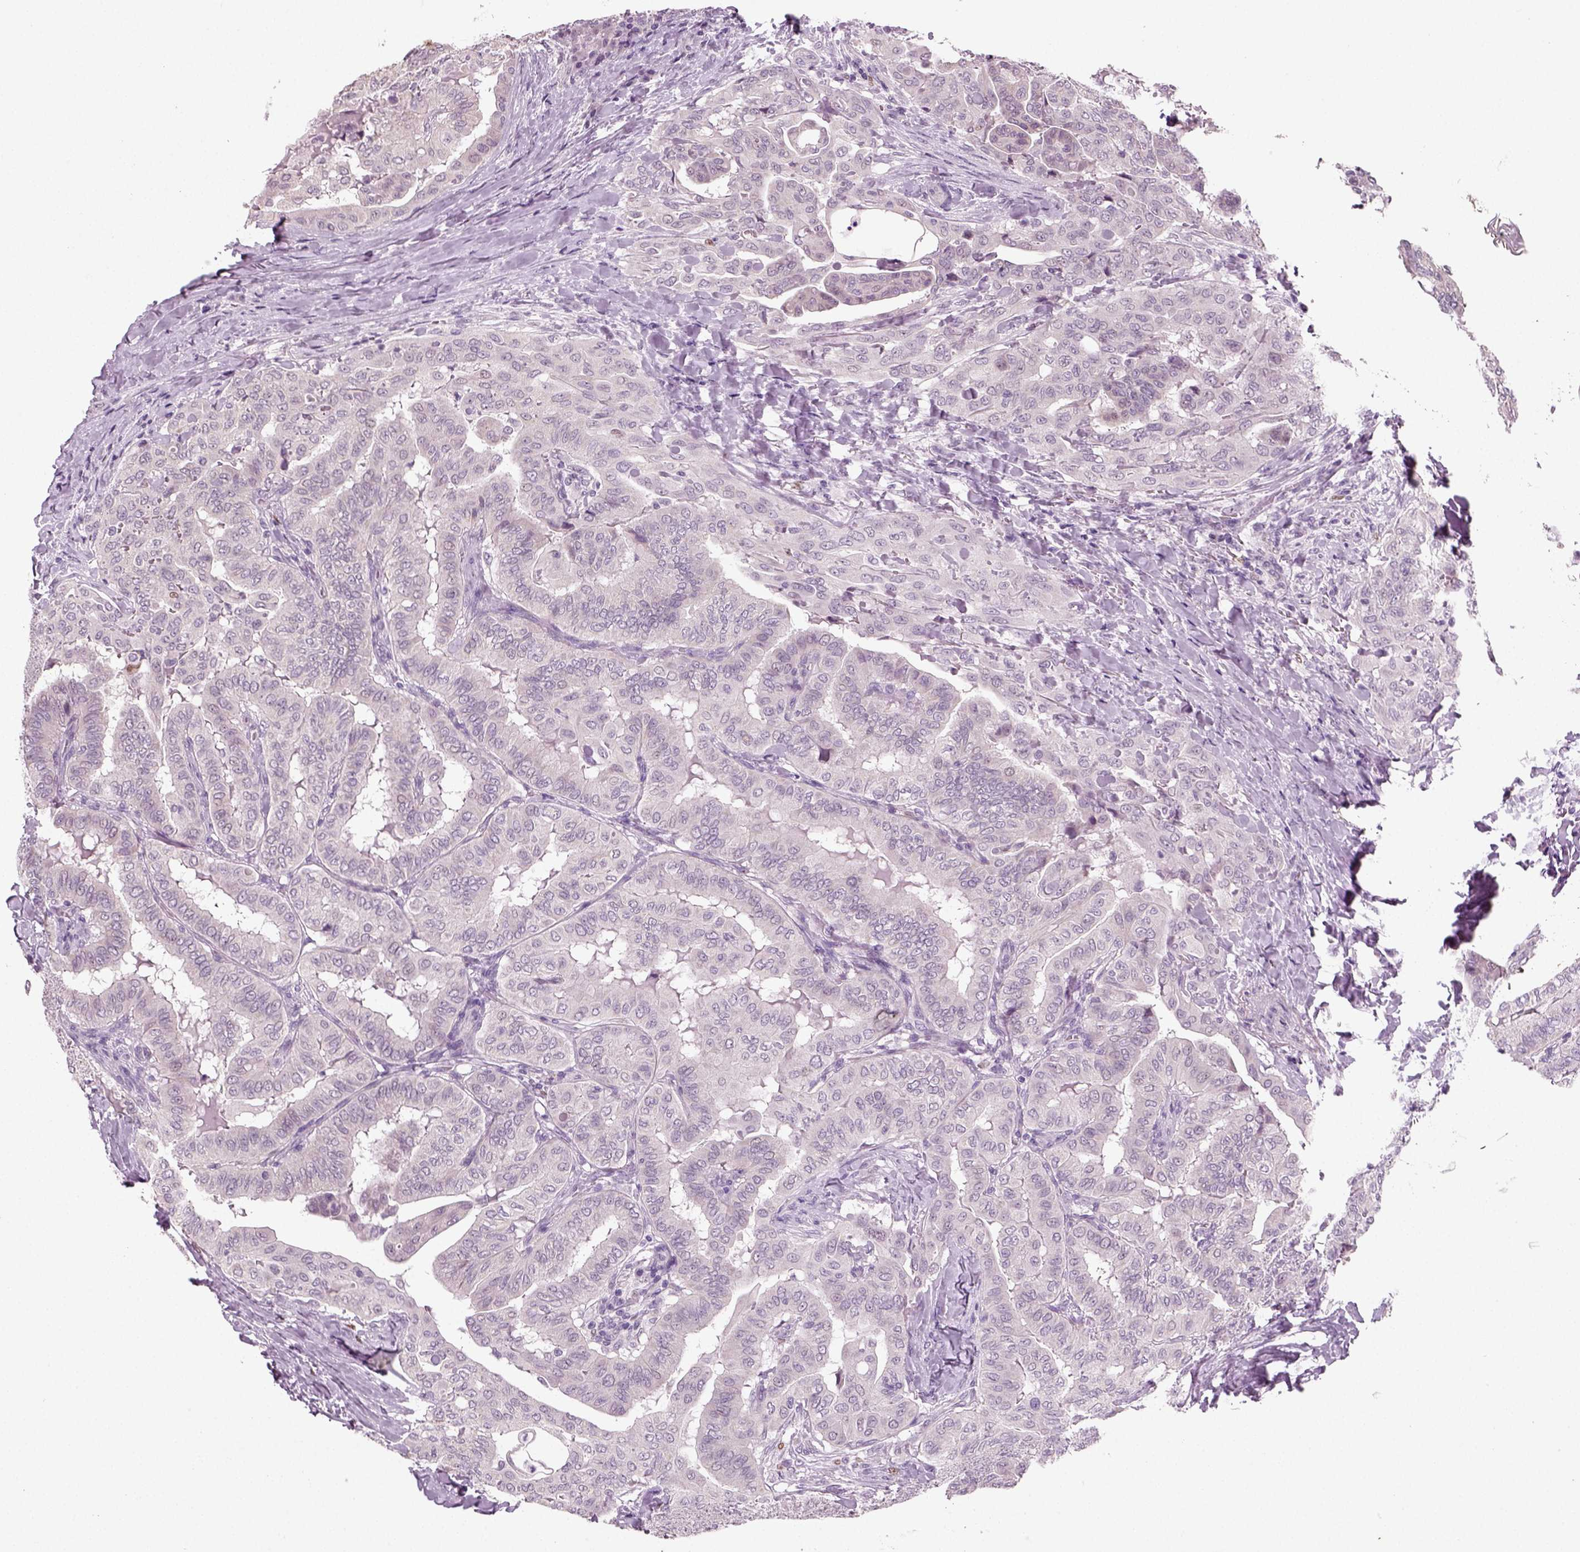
{"staining": {"intensity": "negative", "quantity": "none", "location": "none"}, "tissue": "thyroid cancer", "cell_type": "Tumor cells", "image_type": "cancer", "snomed": [{"axis": "morphology", "description": "Papillary adenocarcinoma, NOS"}, {"axis": "topography", "description": "Thyroid gland"}], "caption": "Immunohistochemical staining of human thyroid papillary adenocarcinoma displays no significant staining in tumor cells.", "gene": "SYNGAP1", "patient": {"sex": "female", "age": 68}}